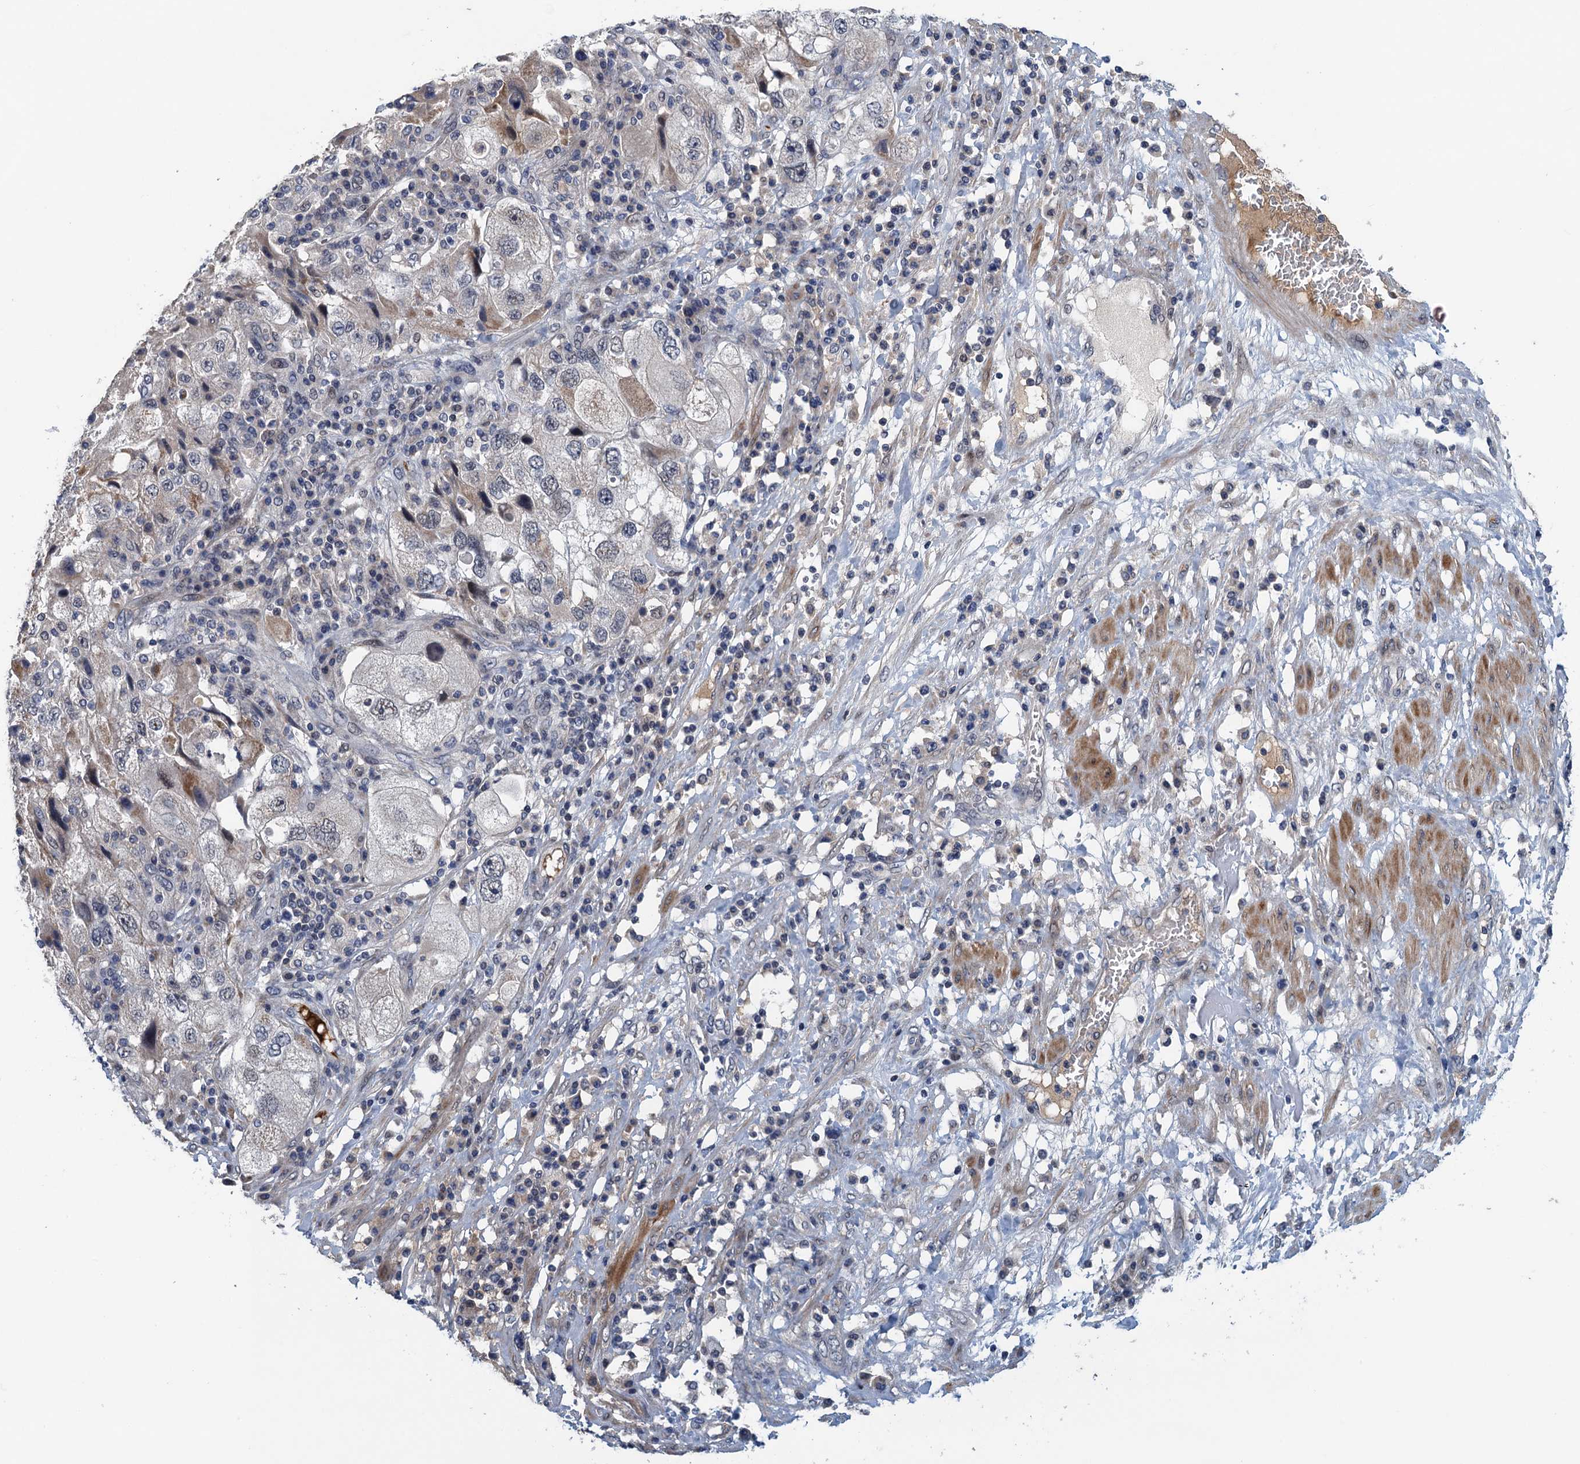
{"staining": {"intensity": "negative", "quantity": "none", "location": "none"}, "tissue": "endometrial cancer", "cell_type": "Tumor cells", "image_type": "cancer", "snomed": [{"axis": "morphology", "description": "Adenocarcinoma, NOS"}, {"axis": "topography", "description": "Endometrium"}], "caption": "High power microscopy micrograph of an immunohistochemistry micrograph of endometrial adenocarcinoma, revealing no significant expression in tumor cells.", "gene": "MDM1", "patient": {"sex": "female", "age": 49}}